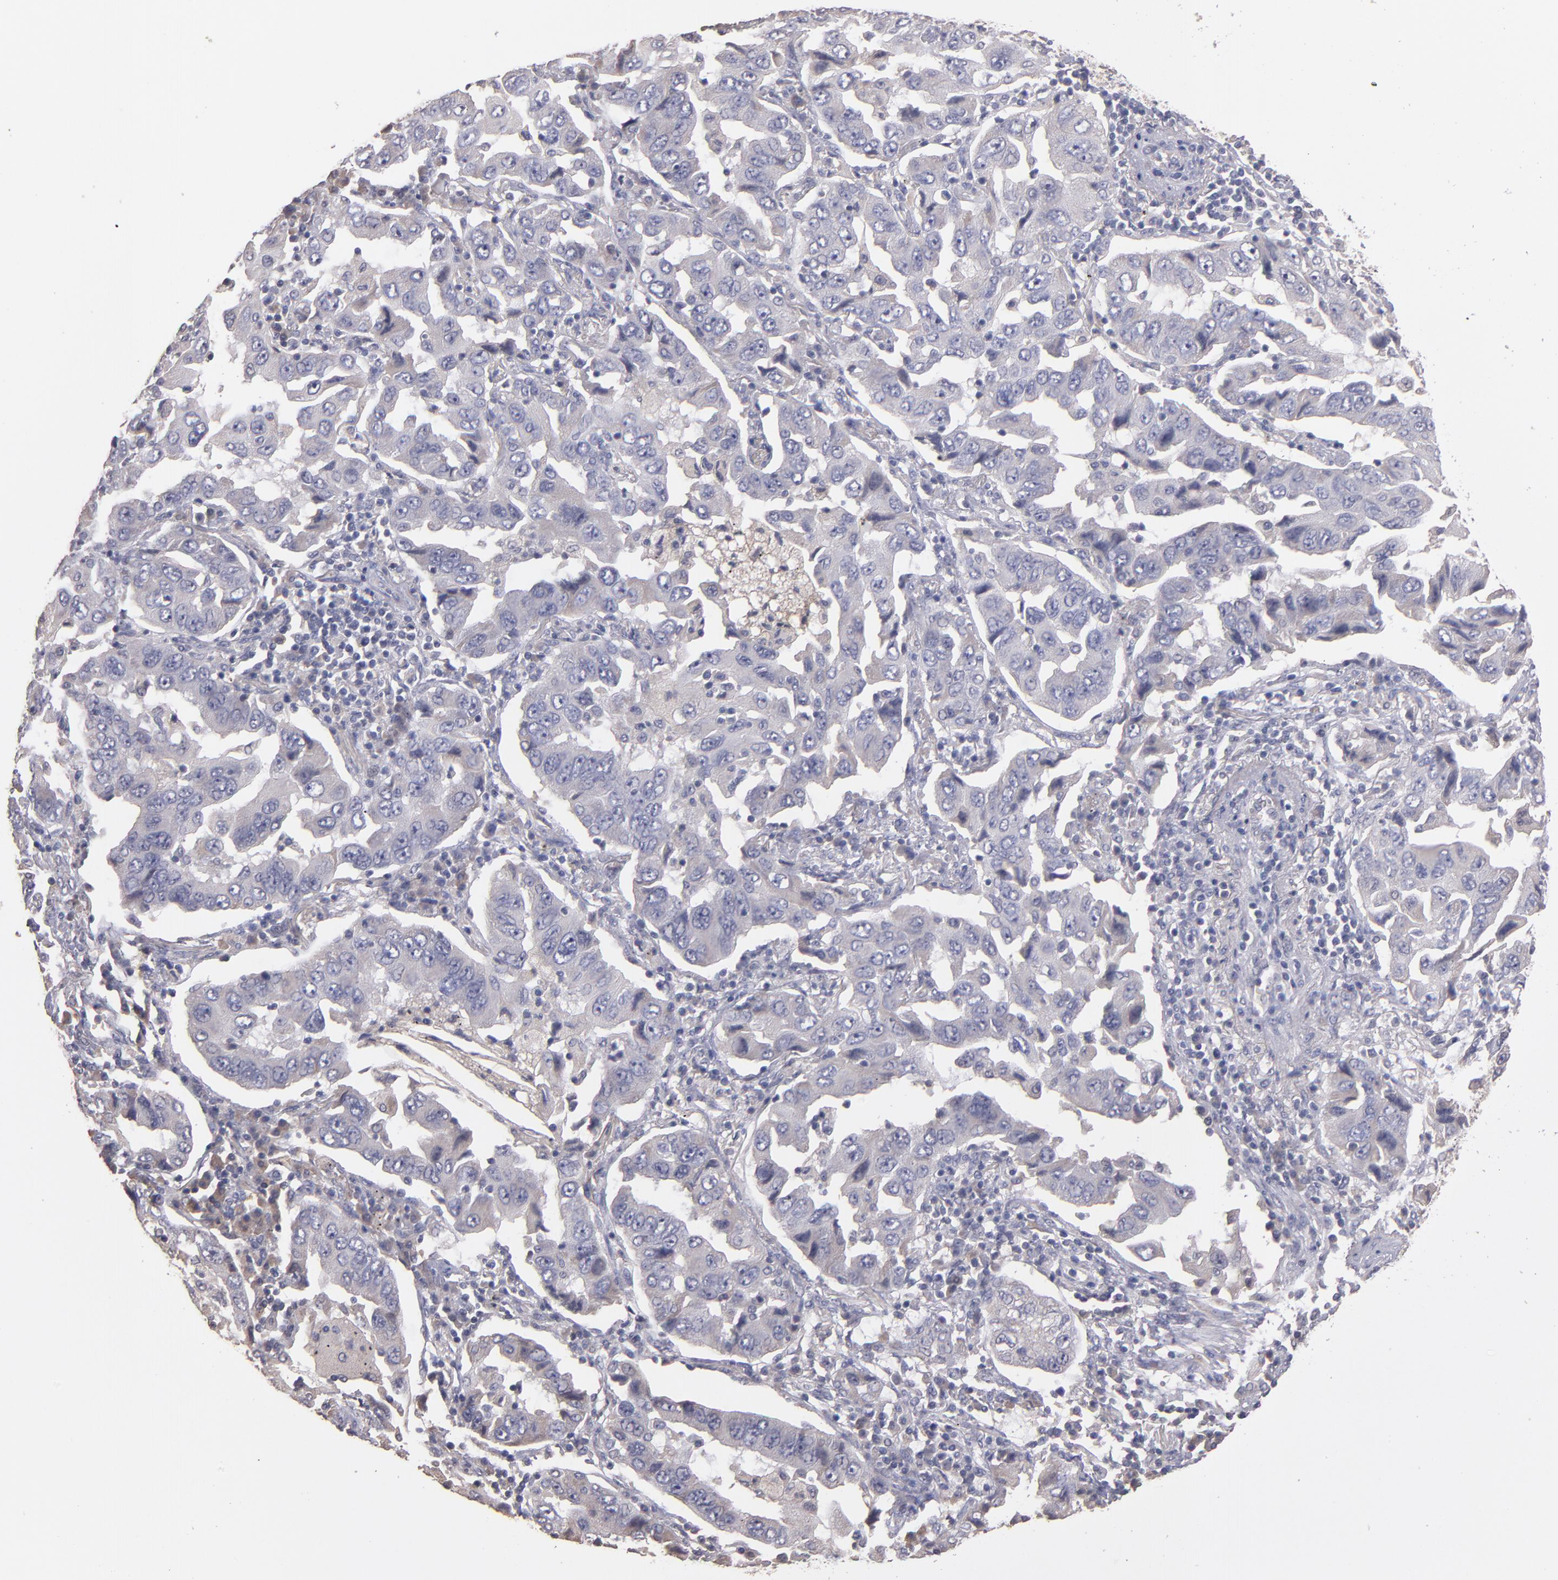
{"staining": {"intensity": "negative", "quantity": "none", "location": "none"}, "tissue": "lung cancer", "cell_type": "Tumor cells", "image_type": "cancer", "snomed": [{"axis": "morphology", "description": "Adenocarcinoma, NOS"}, {"axis": "topography", "description": "Lung"}], "caption": "Immunohistochemistry of human lung cancer shows no expression in tumor cells. (Stains: DAB (3,3'-diaminobenzidine) immunohistochemistry with hematoxylin counter stain, Microscopy: brightfield microscopy at high magnification).", "gene": "GNAZ", "patient": {"sex": "female", "age": 65}}